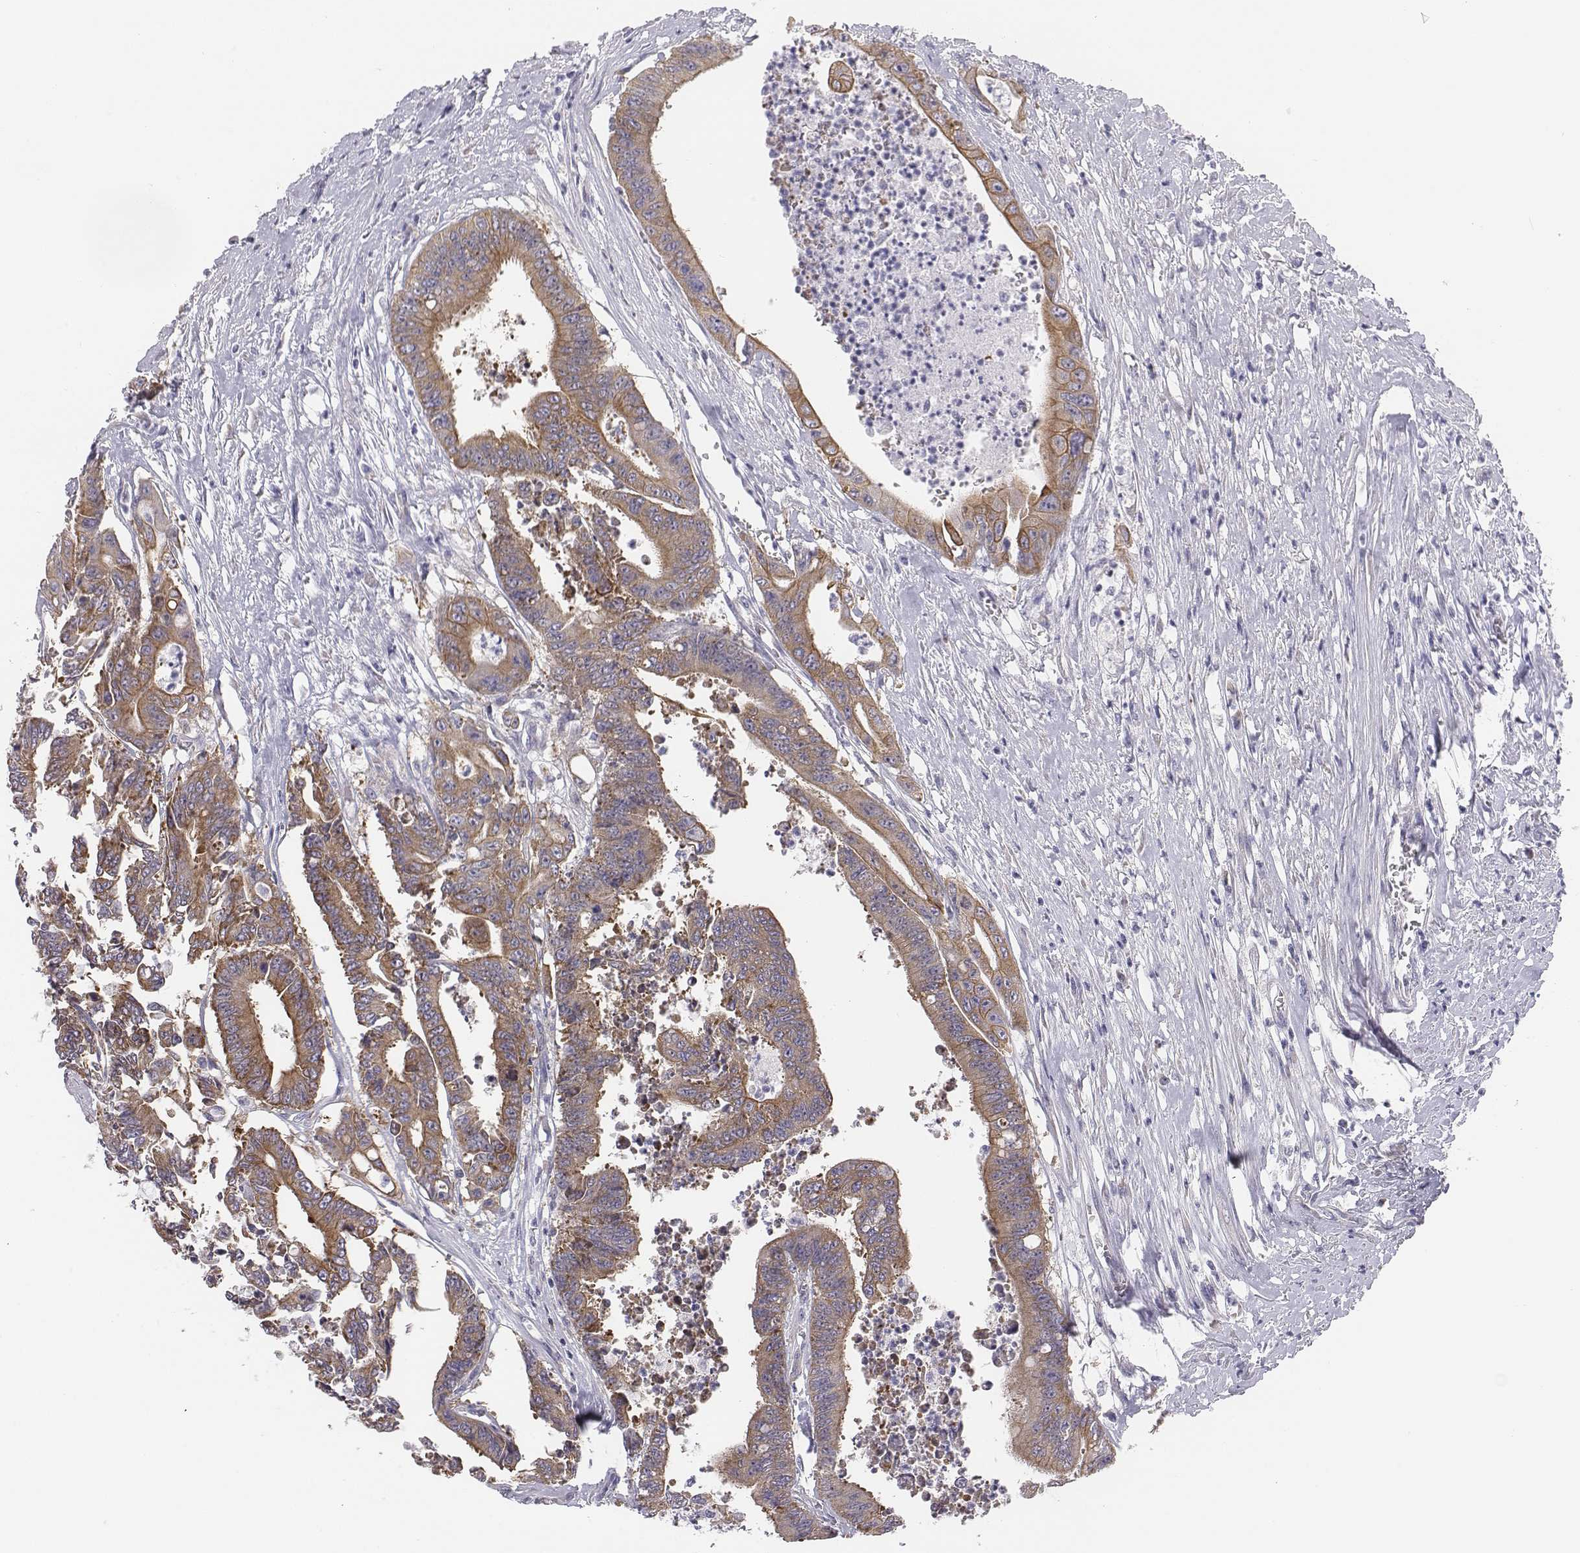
{"staining": {"intensity": "moderate", "quantity": ">75%", "location": "cytoplasmic/membranous"}, "tissue": "colorectal cancer", "cell_type": "Tumor cells", "image_type": "cancer", "snomed": [{"axis": "morphology", "description": "Adenocarcinoma, NOS"}, {"axis": "topography", "description": "Rectum"}], "caption": "This is a photomicrograph of immunohistochemistry (IHC) staining of adenocarcinoma (colorectal), which shows moderate positivity in the cytoplasmic/membranous of tumor cells.", "gene": "CHST14", "patient": {"sex": "male", "age": 54}}